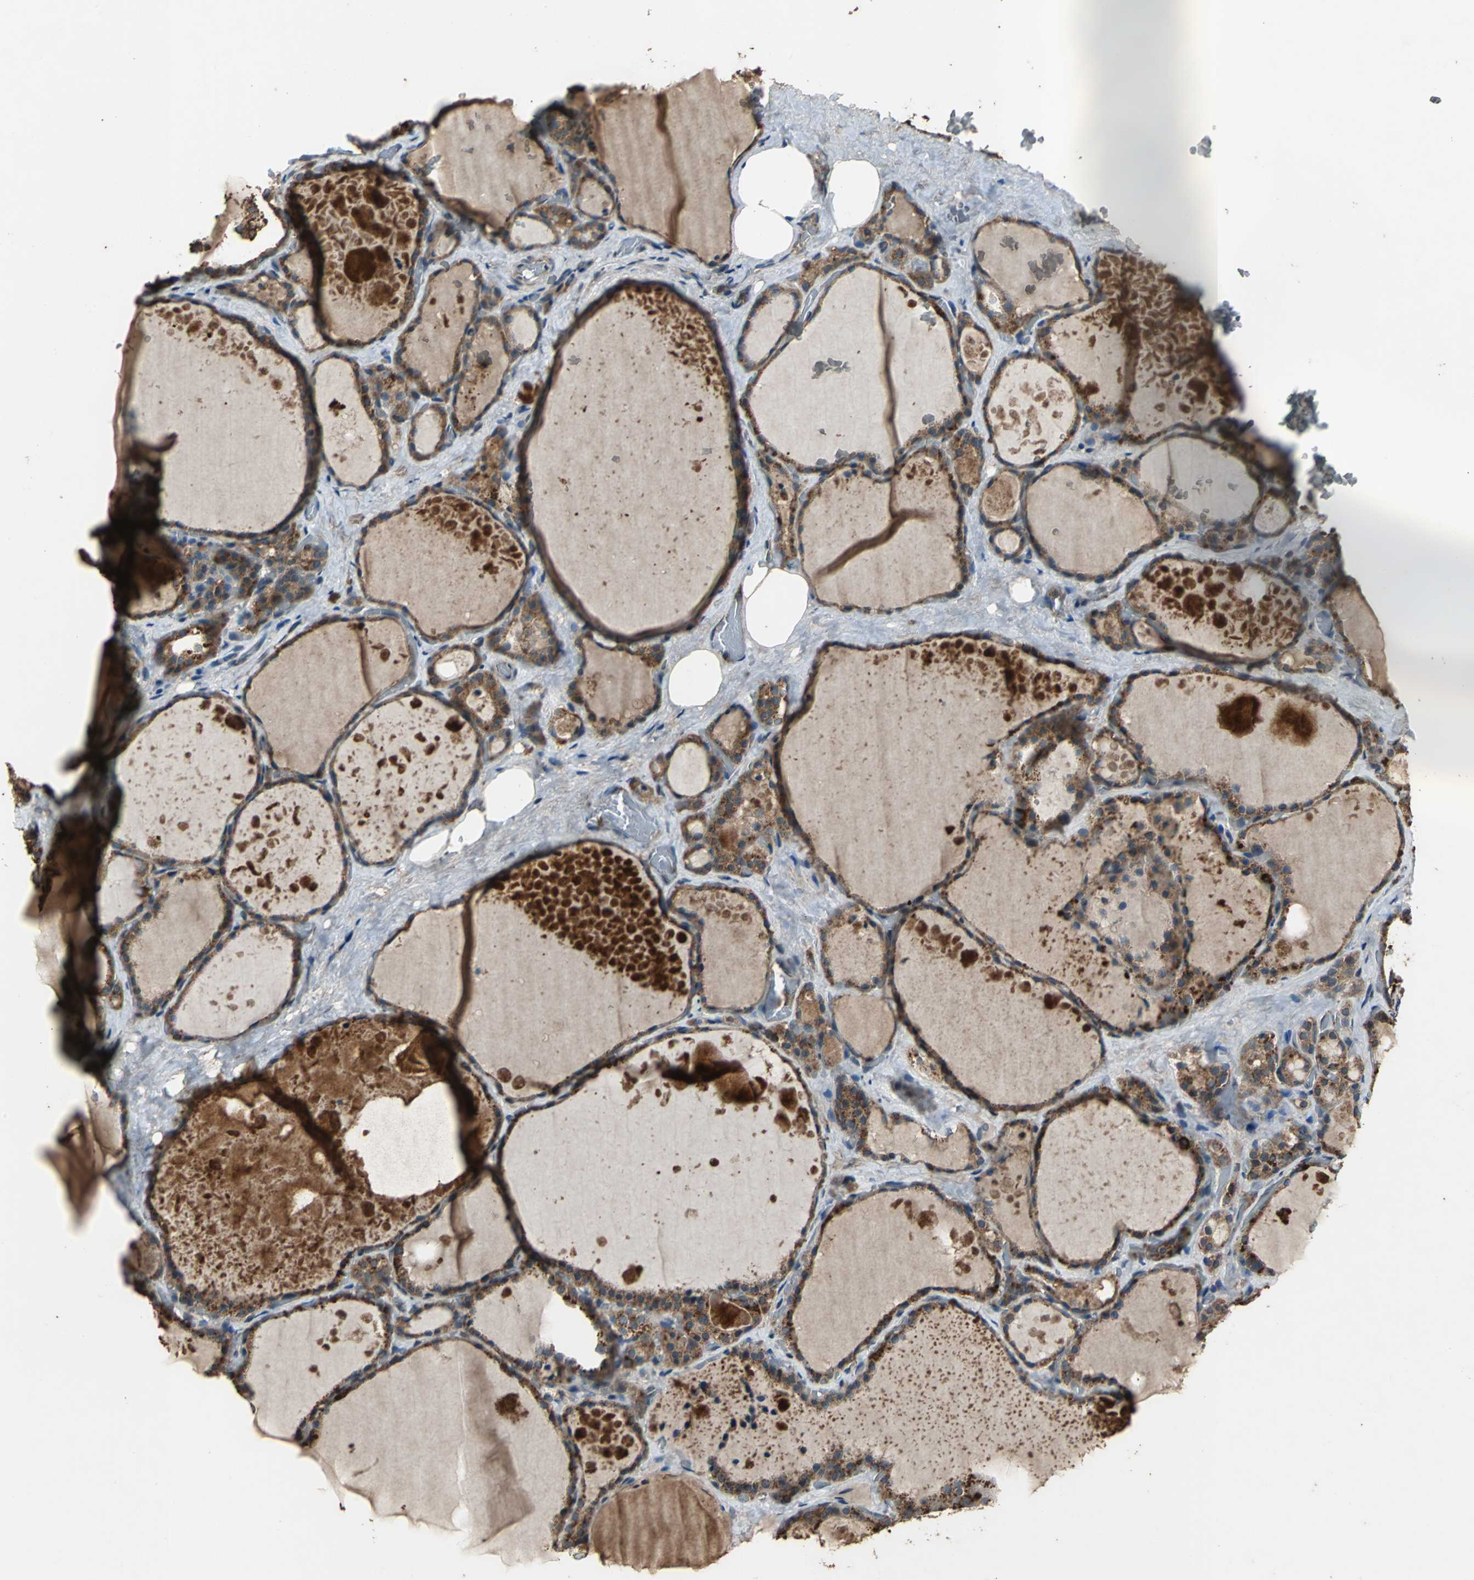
{"staining": {"intensity": "strong", "quantity": ">75%", "location": "cytoplasmic/membranous"}, "tissue": "thyroid gland", "cell_type": "Glandular cells", "image_type": "normal", "snomed": [{"axis": "morphology", "description": "Normal tissue, NOS"}, {"axis": "topography", "description": "Thyroid gland"}], "caption": "High-power microscopy captured an immunohistochemistry (IHC) image of benign thyroid gland, revealing strong cytoplasmic/membranous expression in about >75% of glandular cells. (Stains: DAB (3,3'-diaminobenzidine) in brown, nuclei in blue, Microscopy: brightfield microscopy at high magnification).", "gene": "ZNF608", "patient": {"sex": "male", "age": 61}}